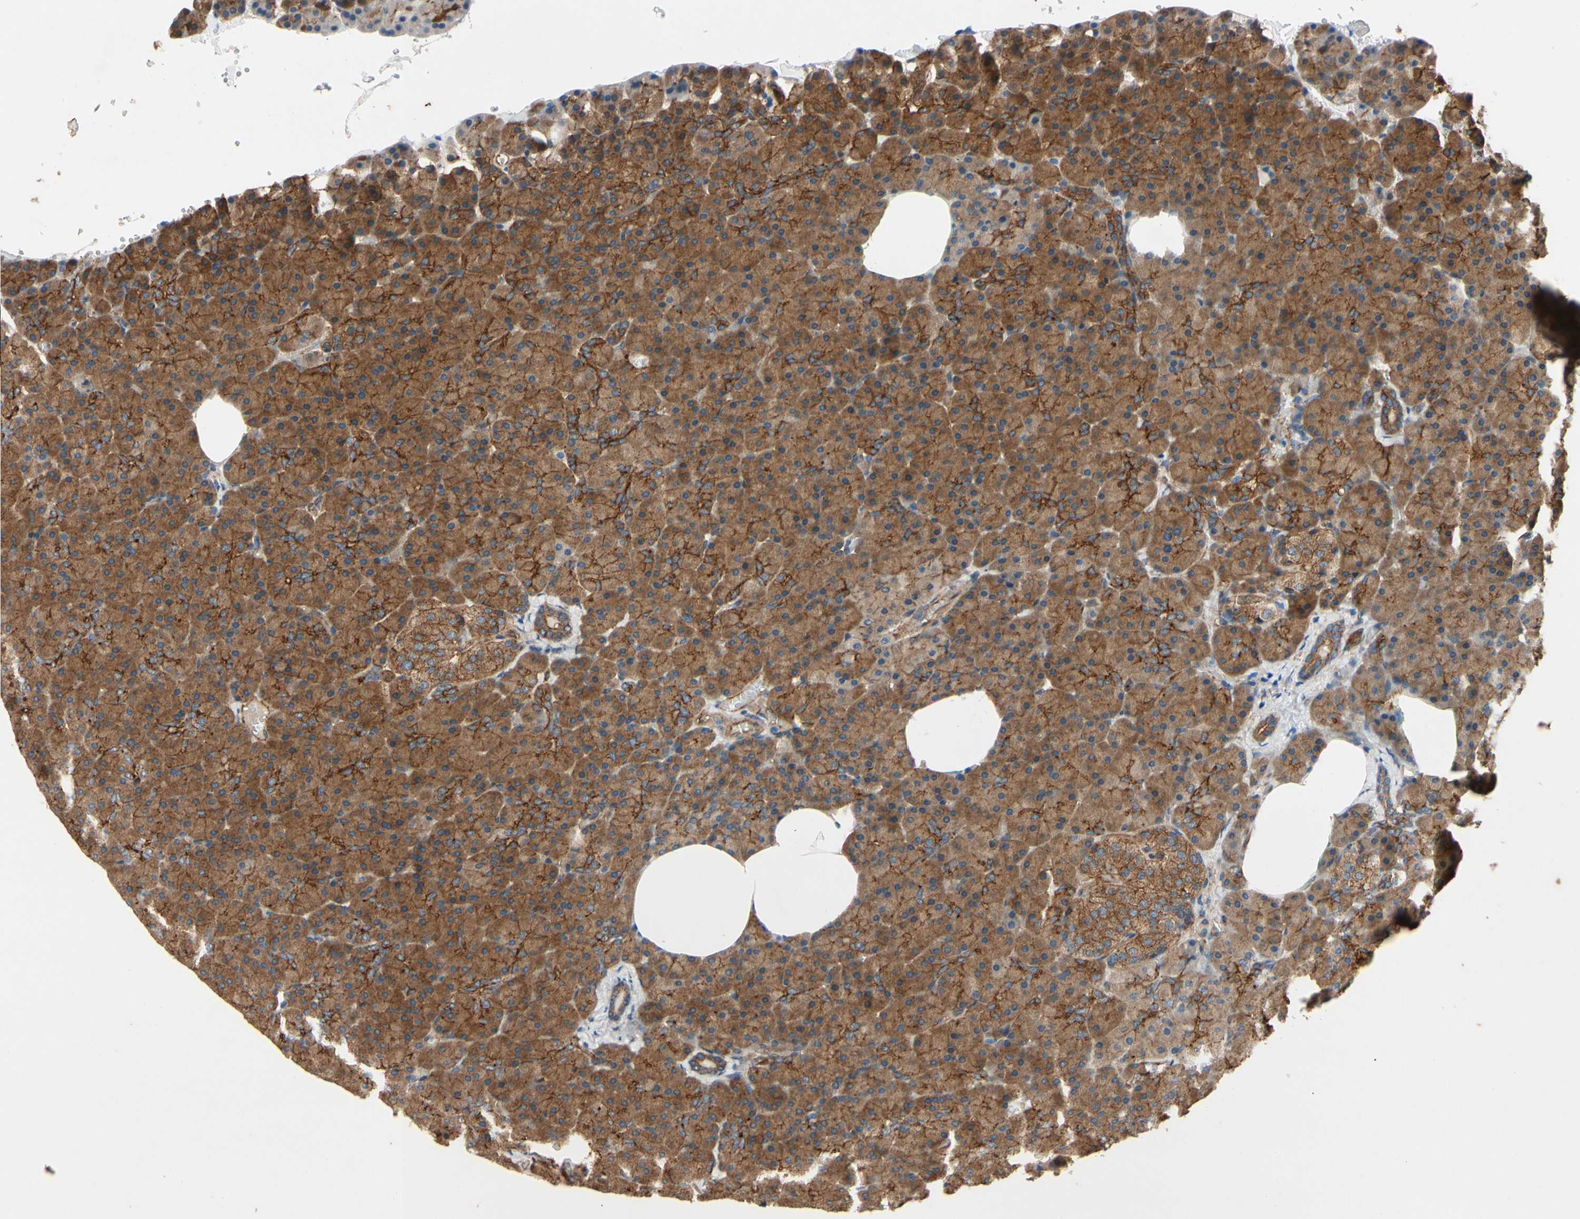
{"staining": {"intensity": "moderate", "quantity": ">75%", "location": "cytoplasmic/membranous"}, "tissue": "pancreas", "cell_type": "Exocrine glandular cells", "image_type": "normal", "snomed": [{"axis": "morphology", "description": "Normal tissue, NOS"}, {"axis": "topography", "description": "Pancreas"}], "caption": "Brown immunohistochemical staining in benign human pancreas demonstrates moderate cytoplasmic/membranous expression in about >75% of exocrine glandular cells.", "gene": "CTTNBP2", "patient": {"sex": "female", "age": 35}}